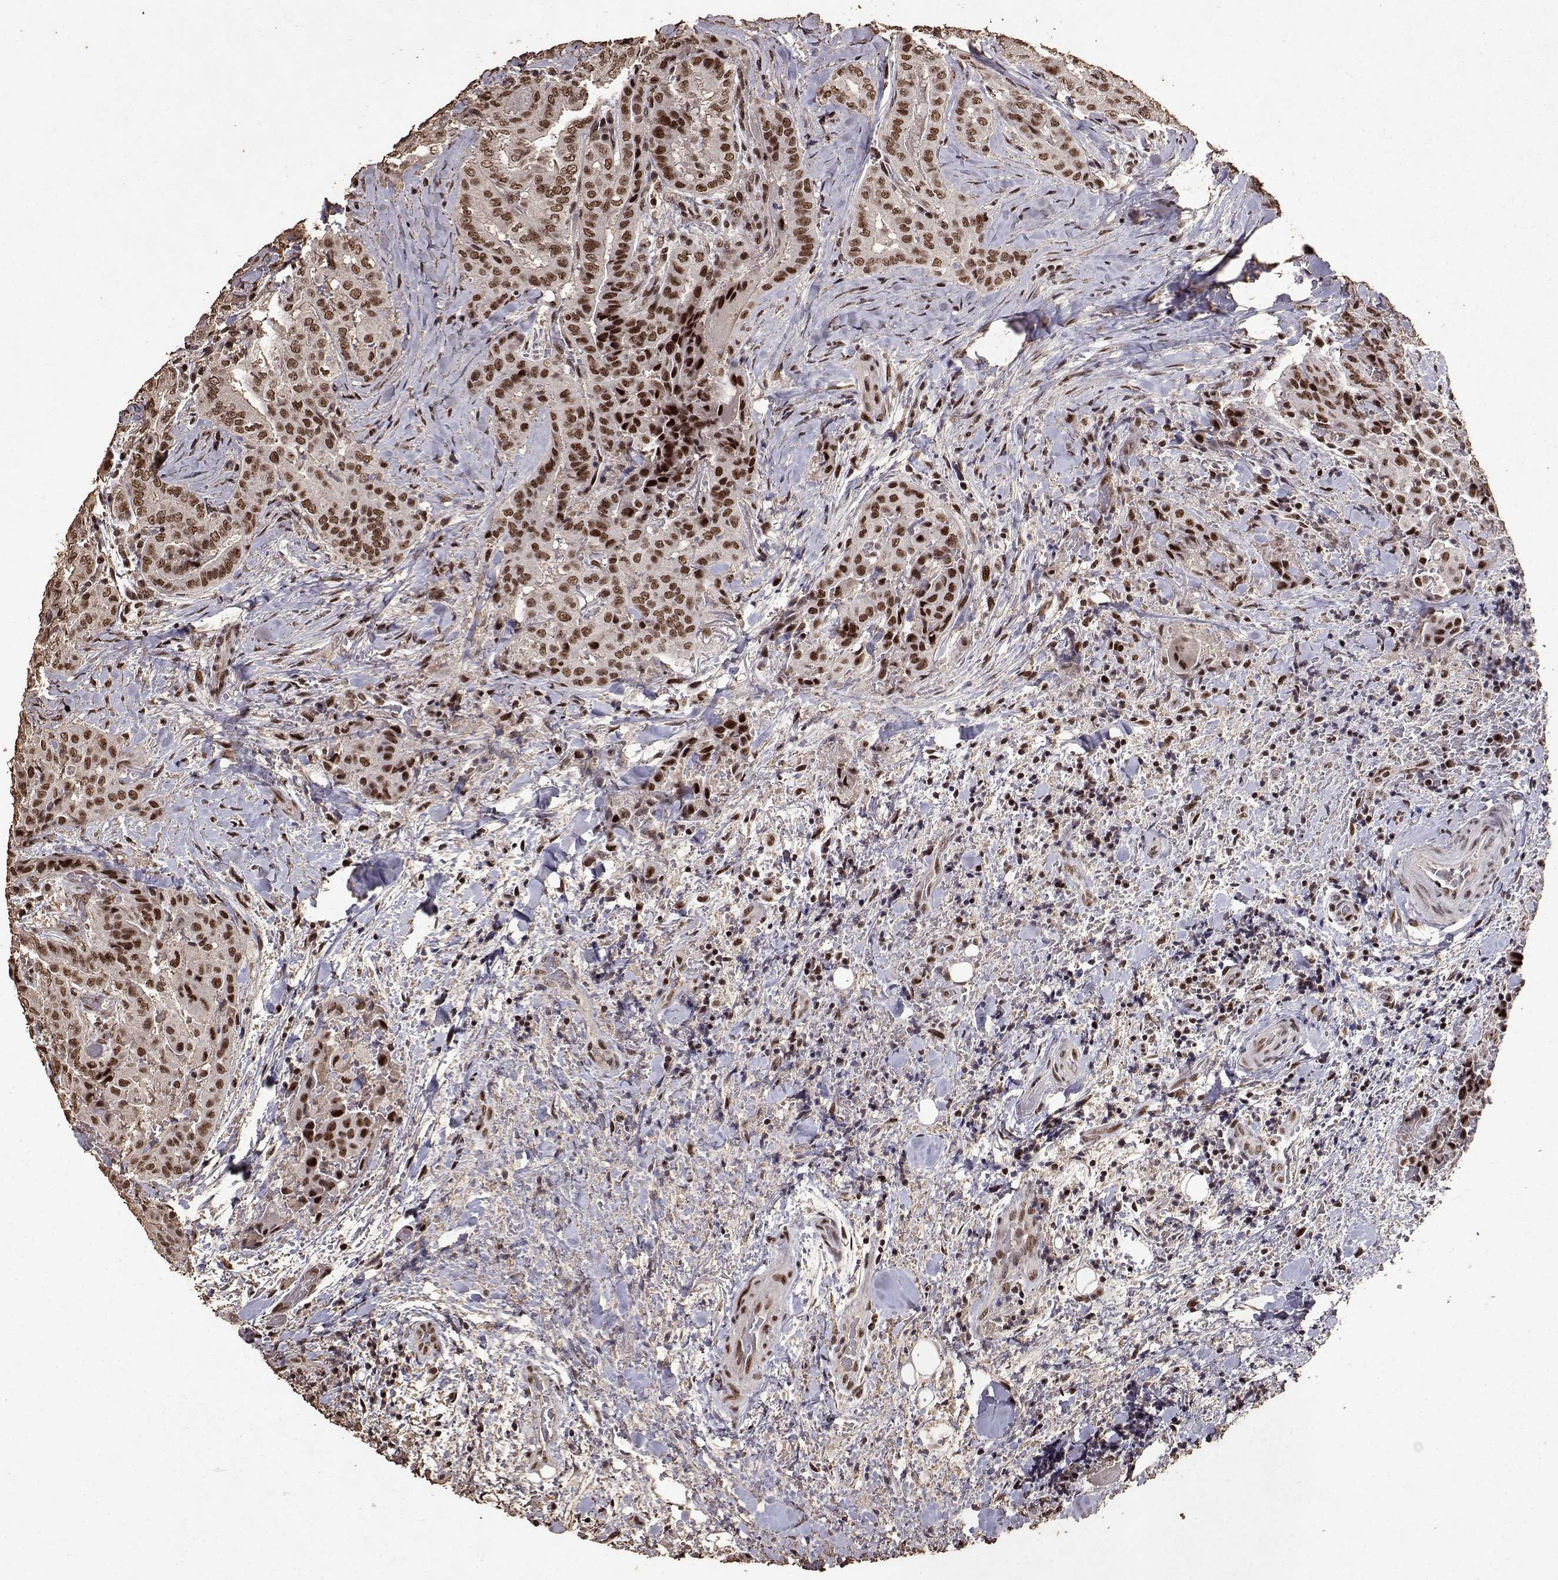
{"staining": {"intensity": "moderate", "quantity": ">75%", "location": "nuclear"}, "tissue": "thyroid cancer", "cell_type": "Tumor cells", "image_type": "cancer", "snomed": [{"axis": "morphology", "description": "Papillary adenocarcinoma, NOS"}, {"axis": "topography", "description": "Thyroid gland"}], "caption": "Brown immunohistochemical staining in thyroid cancer shows moderate nuclear staining in about >75% of tumor cells.", "gene": "TOE1", "patient": {"sex": "female", "age": 61}}